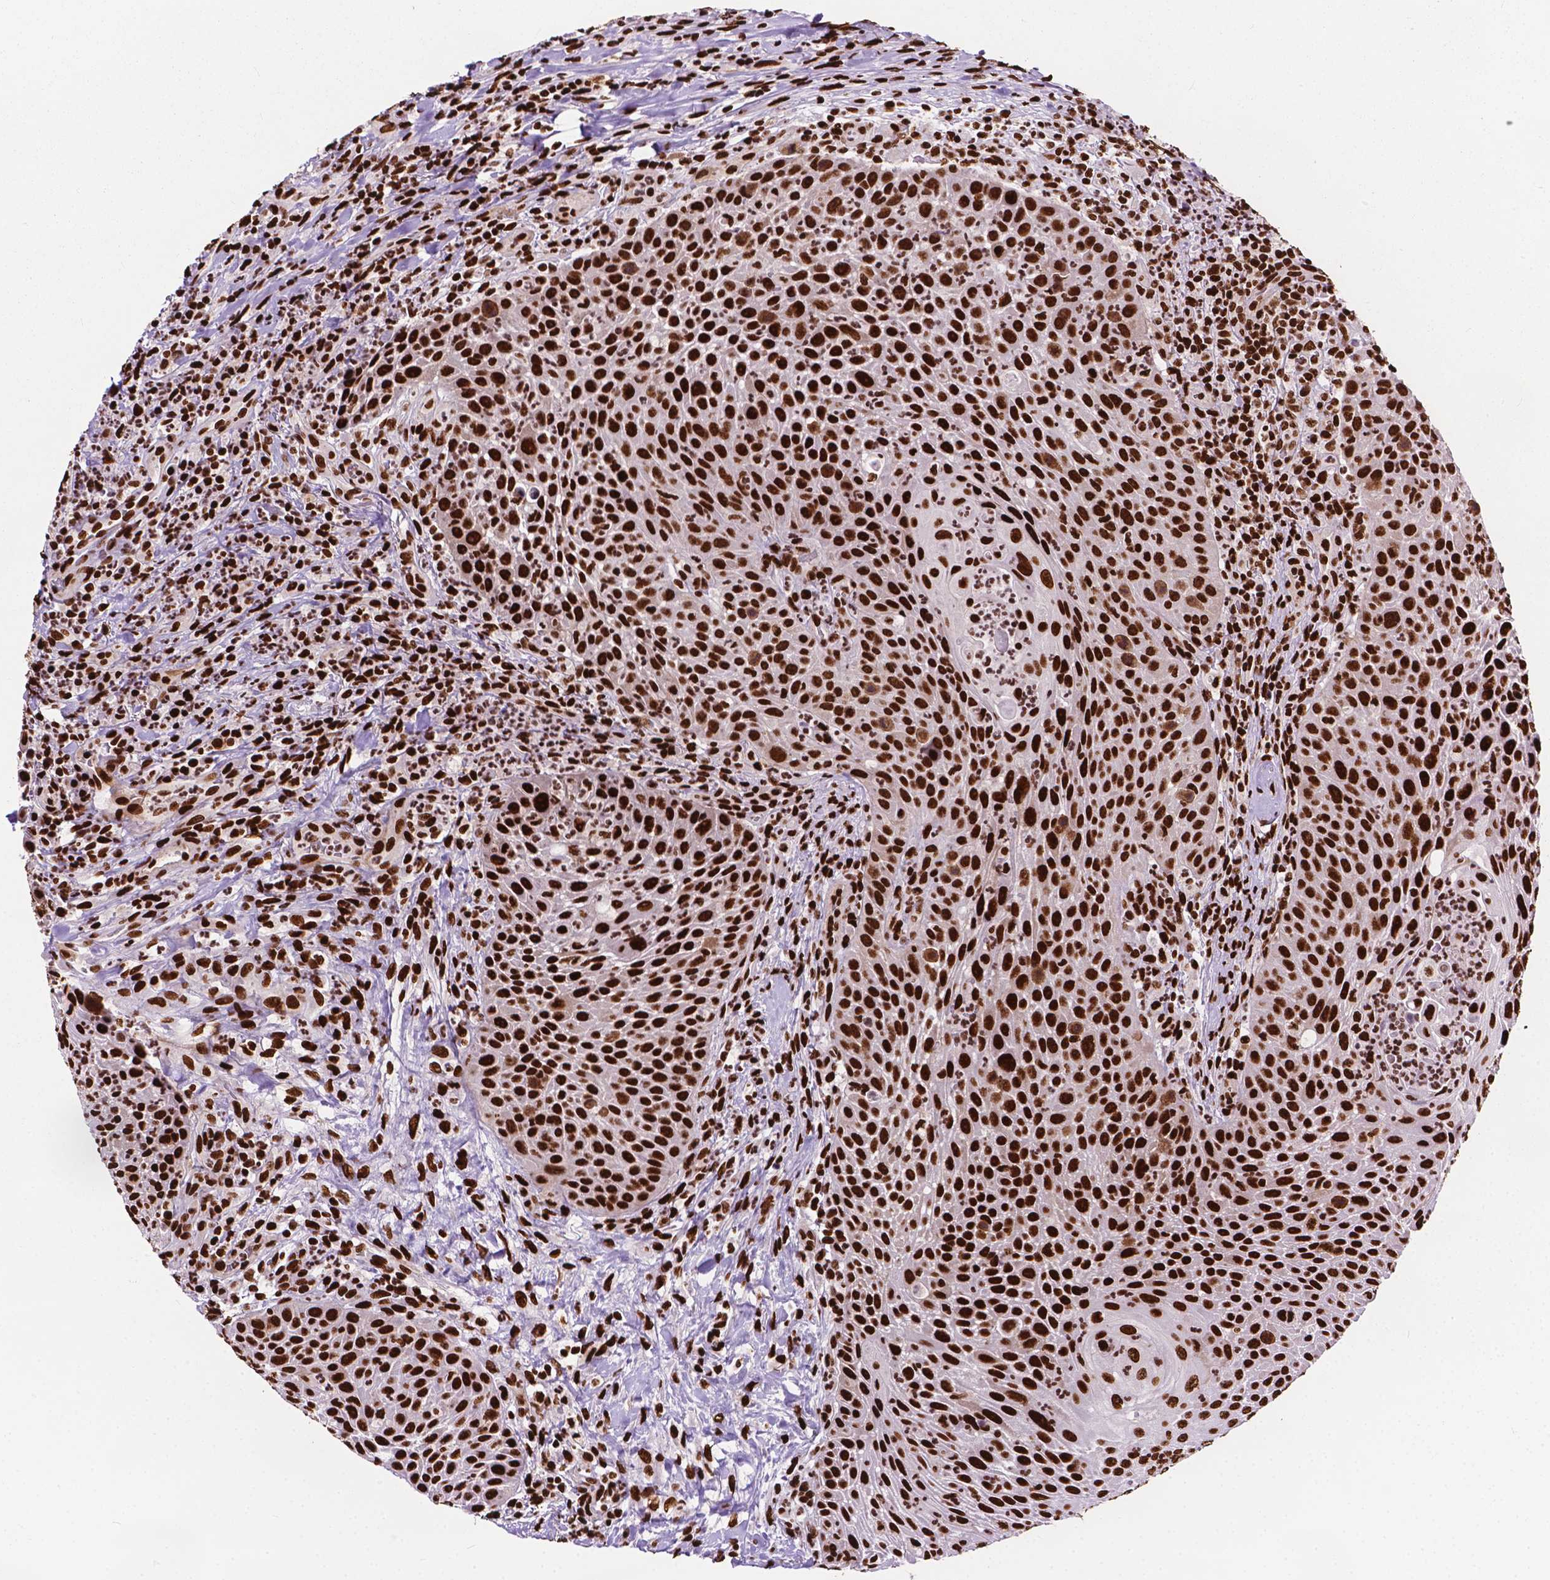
{"staining": {"intensity": "strong", "quantity": ">75%", "location": "nuclear"}, "tissue": "head and neck cancer", "cell_type": "Tumor cells", "image_type": "cancer", "snomed": [{"axis": "morphology", "description": "Squamous cell carcinoma, NOS"}, {"axis": "topography", "description": "Head-Neck"}], "caption": "Immunohistochemistry staining of squamous cell carcinoma (head and neck), which demonstrates high levels of strong nuclear positivity in about >75% of tumor cells indicating strong nuclear protein expression. The staining was performed using DAB (brown) for protein detection and nuclei were counterstained in hematoxylin (blue).", "gene": "SMIM5", "patient": {"sex": "male", "age": 69}}